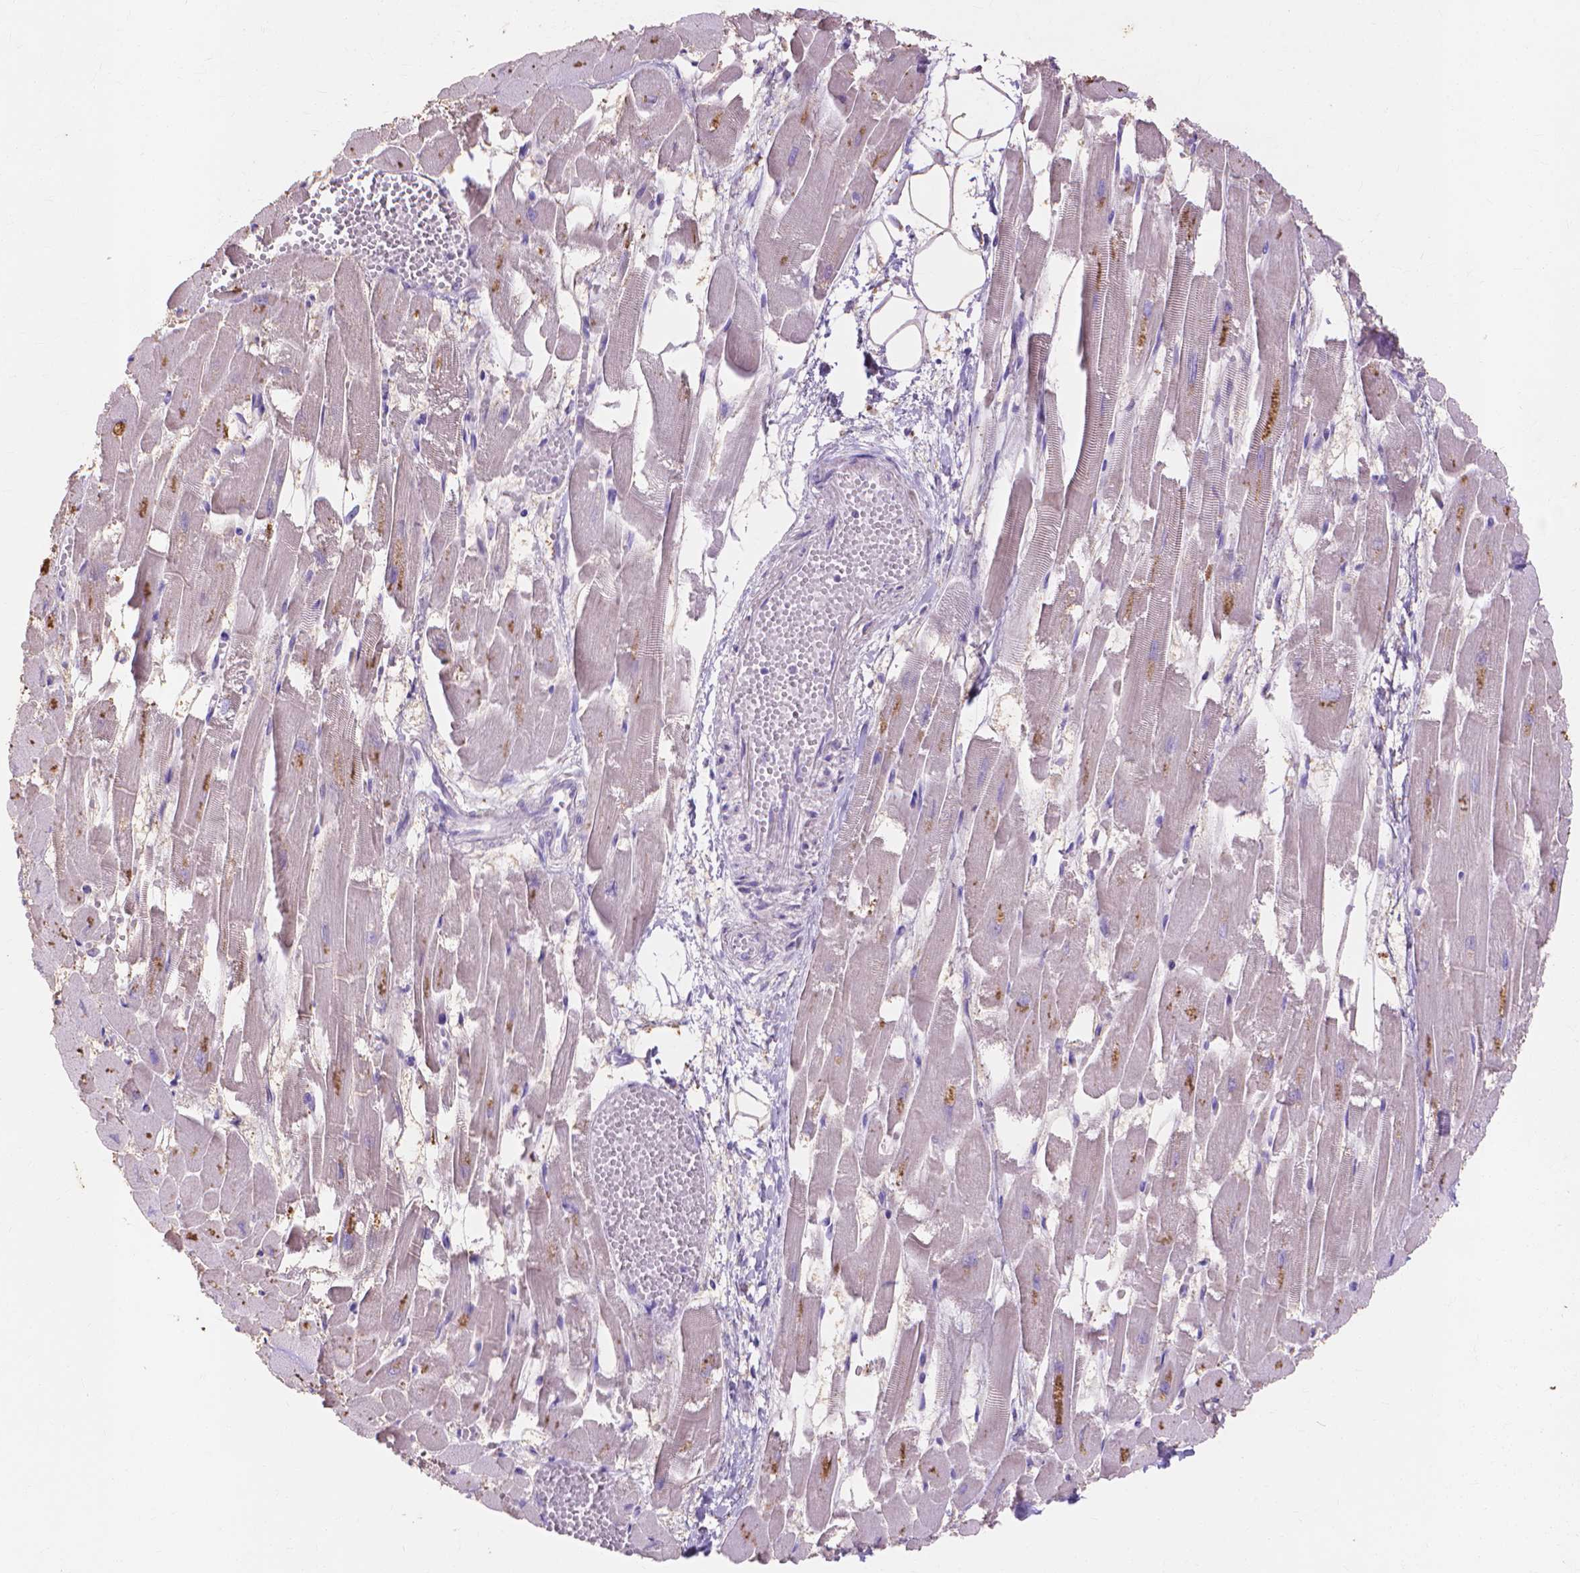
{"staining": {"intensity": "moderate", "quantity": "<25%", "location": "cytoplasmic/membranous"}, "tissue": "heart muscle", "cell_type": "Cardiomyocytes", "image_type": "normal", "snomed": [{"axis": "morphology", "description": "Normal tissue, NOS"}, {"axis": "topography", "description": "Heart"}], "caption": "Normal heart muscle reveals moderate cytoplasmic/membranous positivity in about <25% of cardiomyocytes Nuclei are stained in blue..", "gene": "MMP11", "patient": {"sex": "female", "age": 52}}